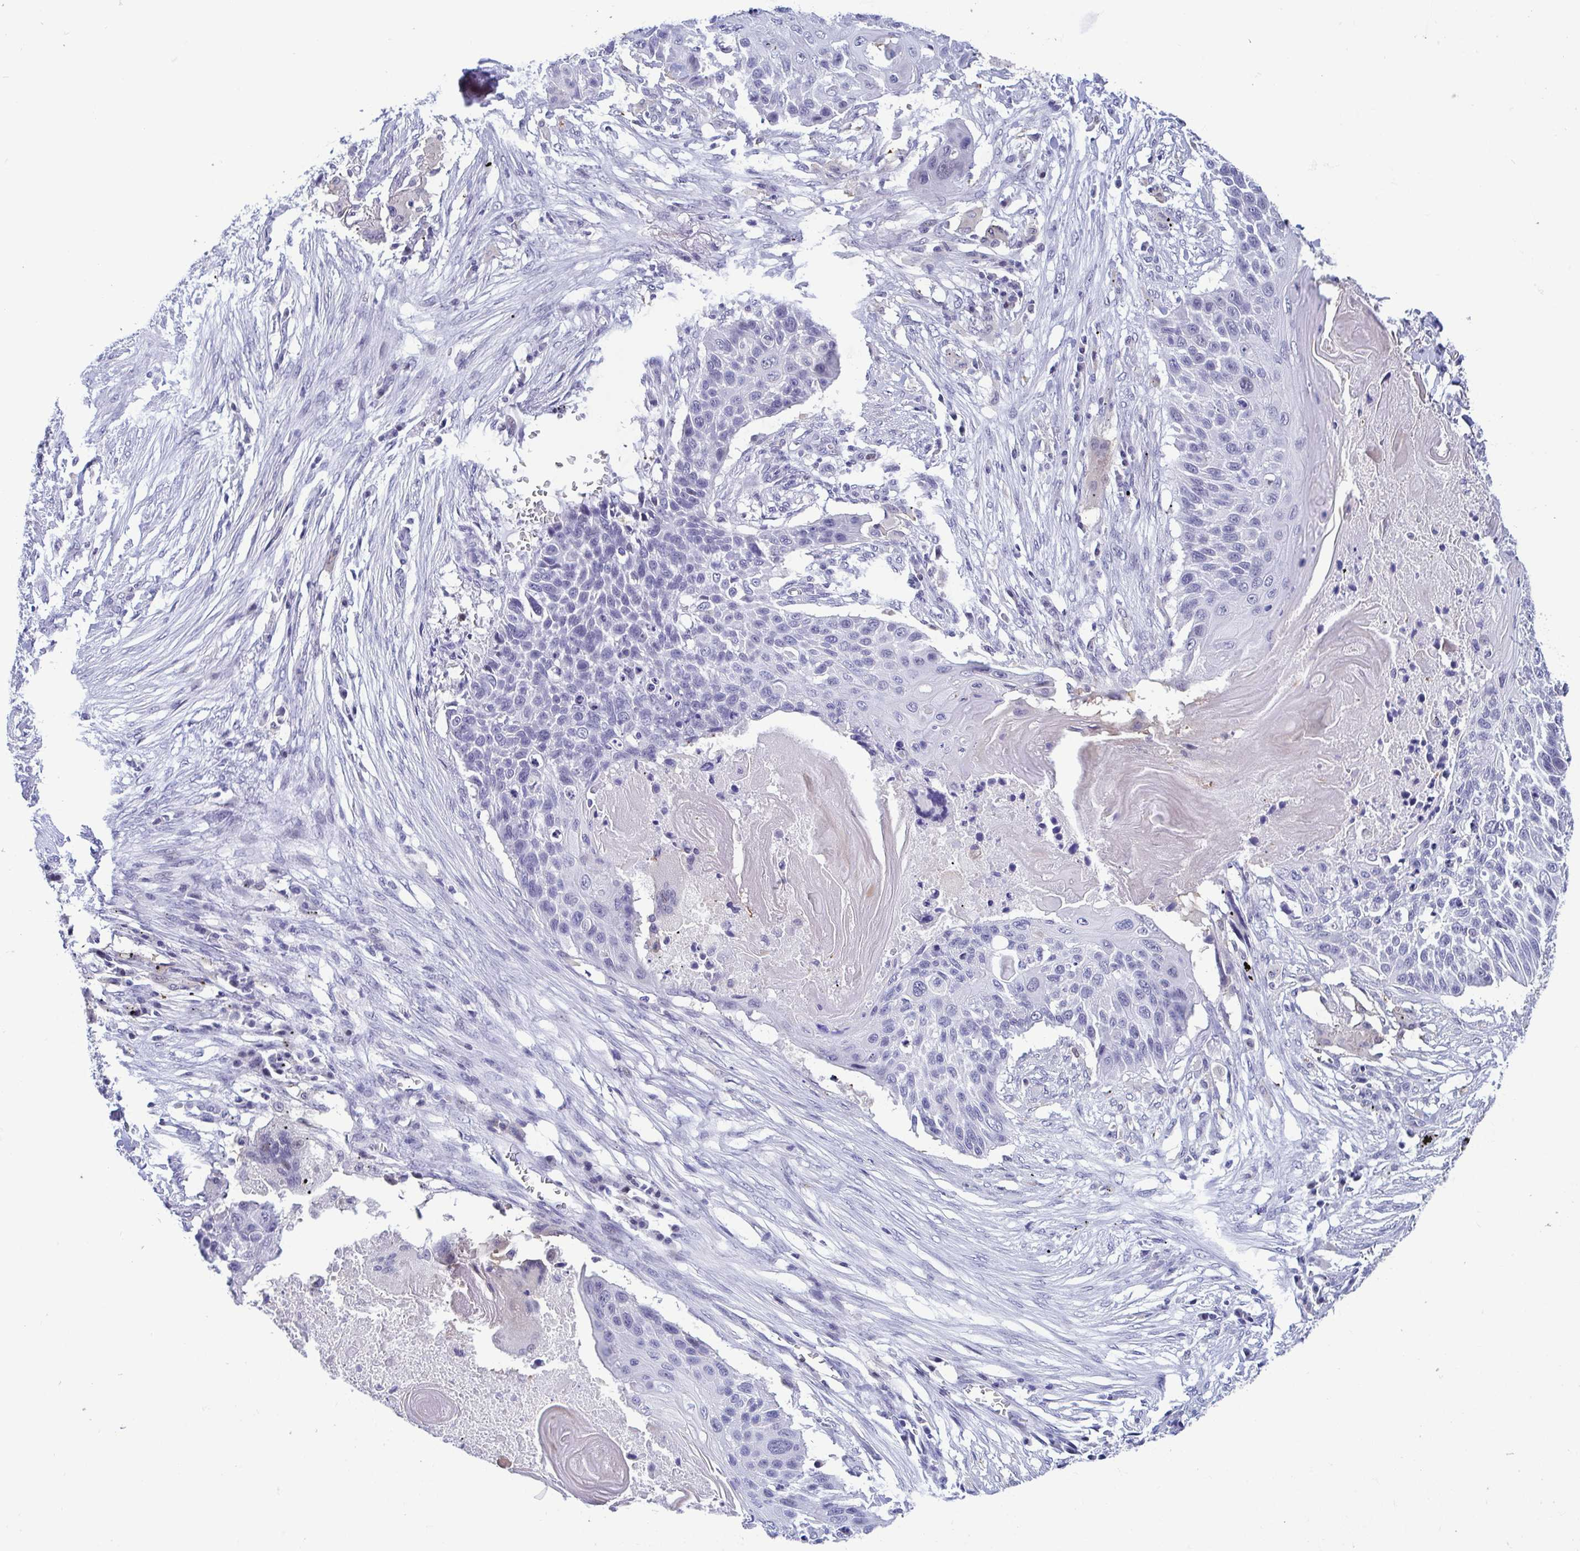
{"staining": {"intensity": "negative", "quantity": "none", "location": "none"}, "tissue": "lung cancer", "cell_type": "Tumor cells", "image_type": "cancer", "snomed": [{"axis": "morphology", "description": "Squamous cell carcinoma, NOS"}, {"axis": "topography", "description": "Lung"}], "caption": "Immunohistochemistry of human lung squamous cell carcinoma demonstrates no expression in tumor cells. (Stains: DAB immunohistochemistry (IHC) with hematoxylin counter stain, Microscopy: brightfield microscopy at high magnification).", "gene": "PERM1", "patient": {"sex": "male", "age": 78}}